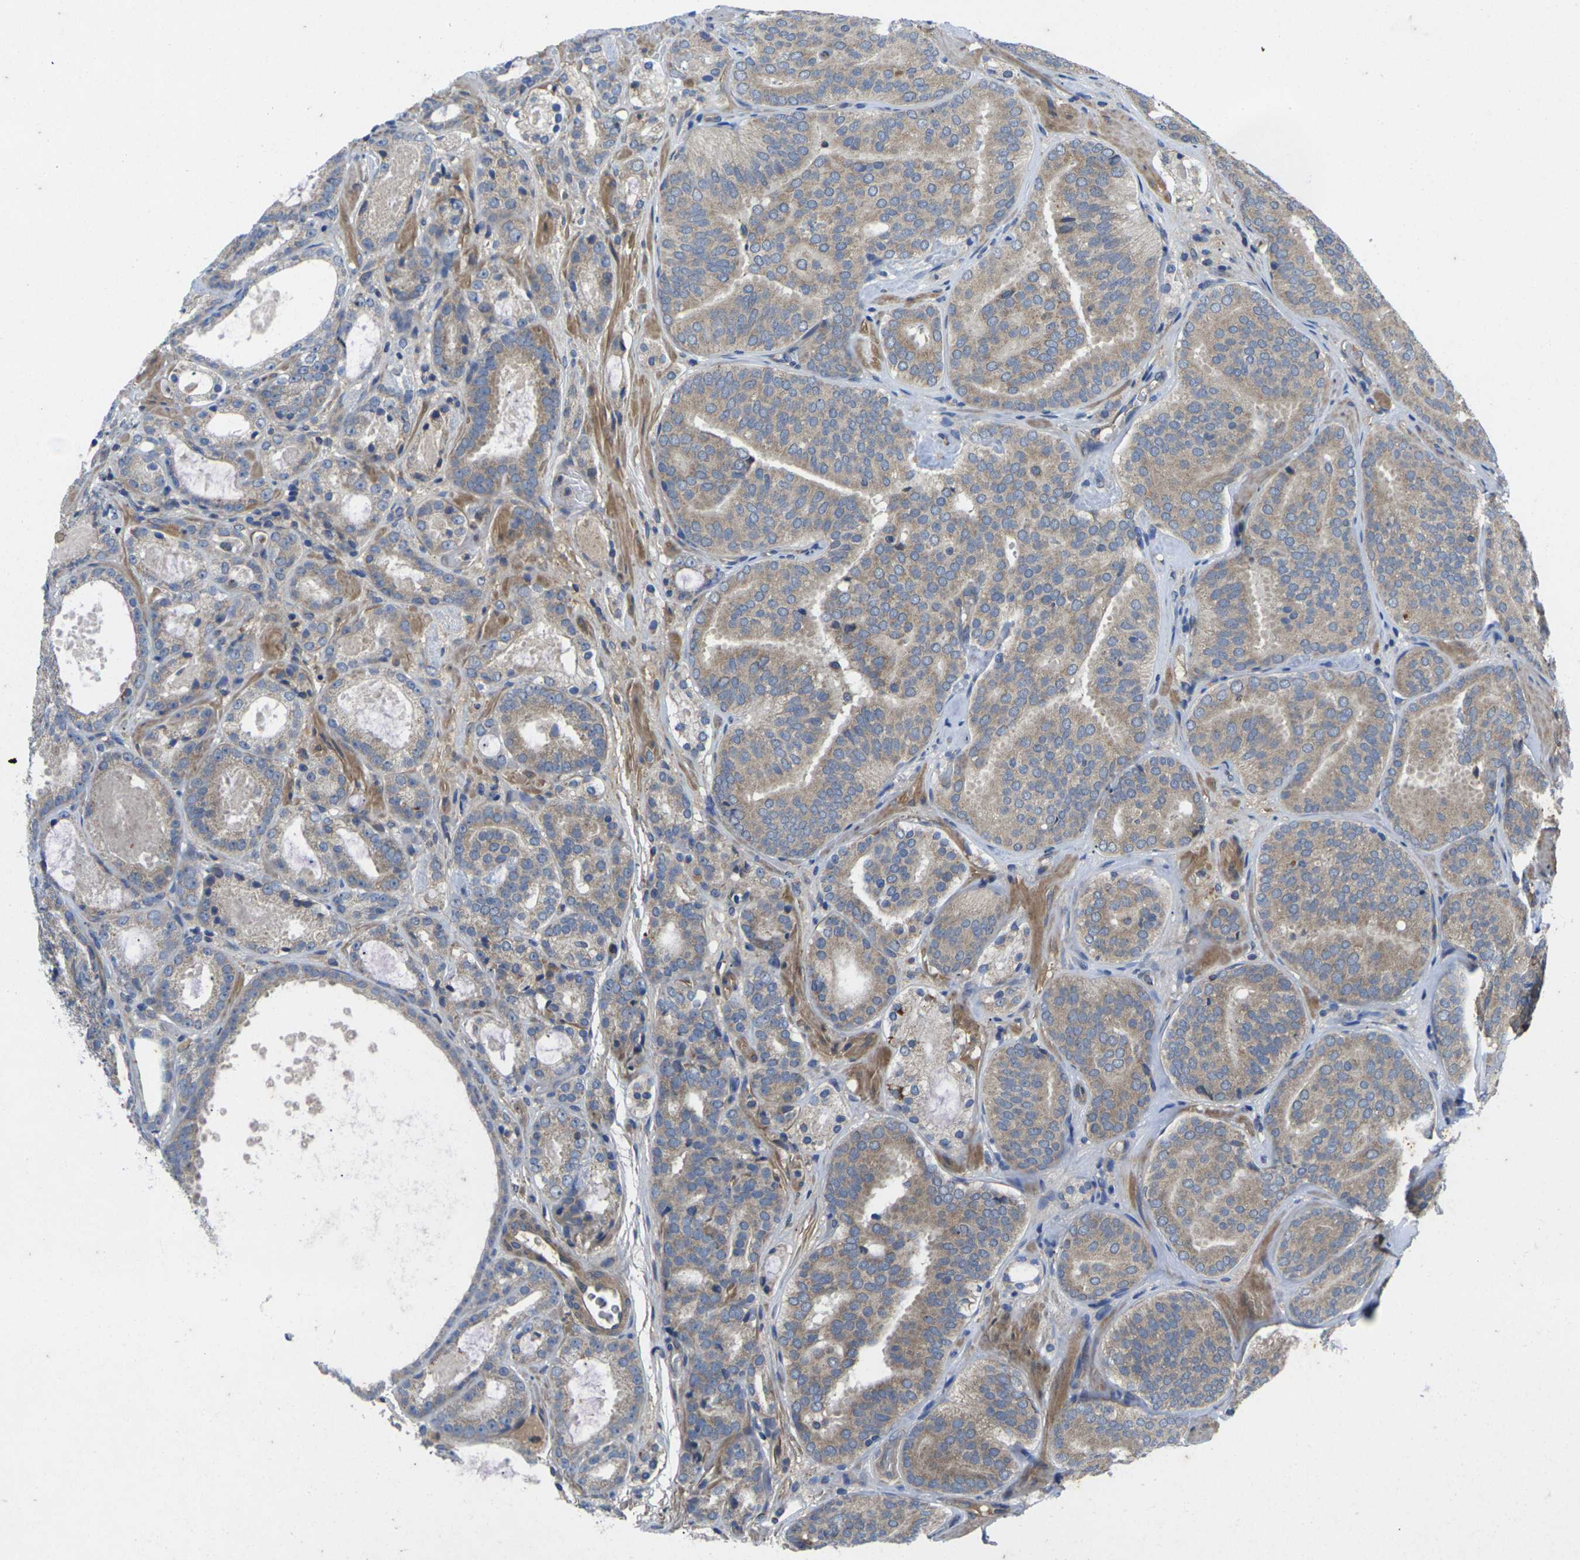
{"staining": {"intensity": "weak", "quantity": ">75%", "location": "cytoplasmic/membranous"}, "tissue": "prostate cancer", "cell_type": "Tumor cells", "image_type": "cancer", "snomed": [{"axis": "morphology", "description": "Adenocarcinoma, Low grade"}, {"axis": "topography", "description": "Prostate"}], "caption": "This is a micrograph of immunohistochemistry staining of adenocarcinoma (low-grade) (prostate), which shows weak staining in the cytoplasmic/membranous of tumor cells.", "gene": "KIF1B", "patient": {"sex": "male", "age": 69}}